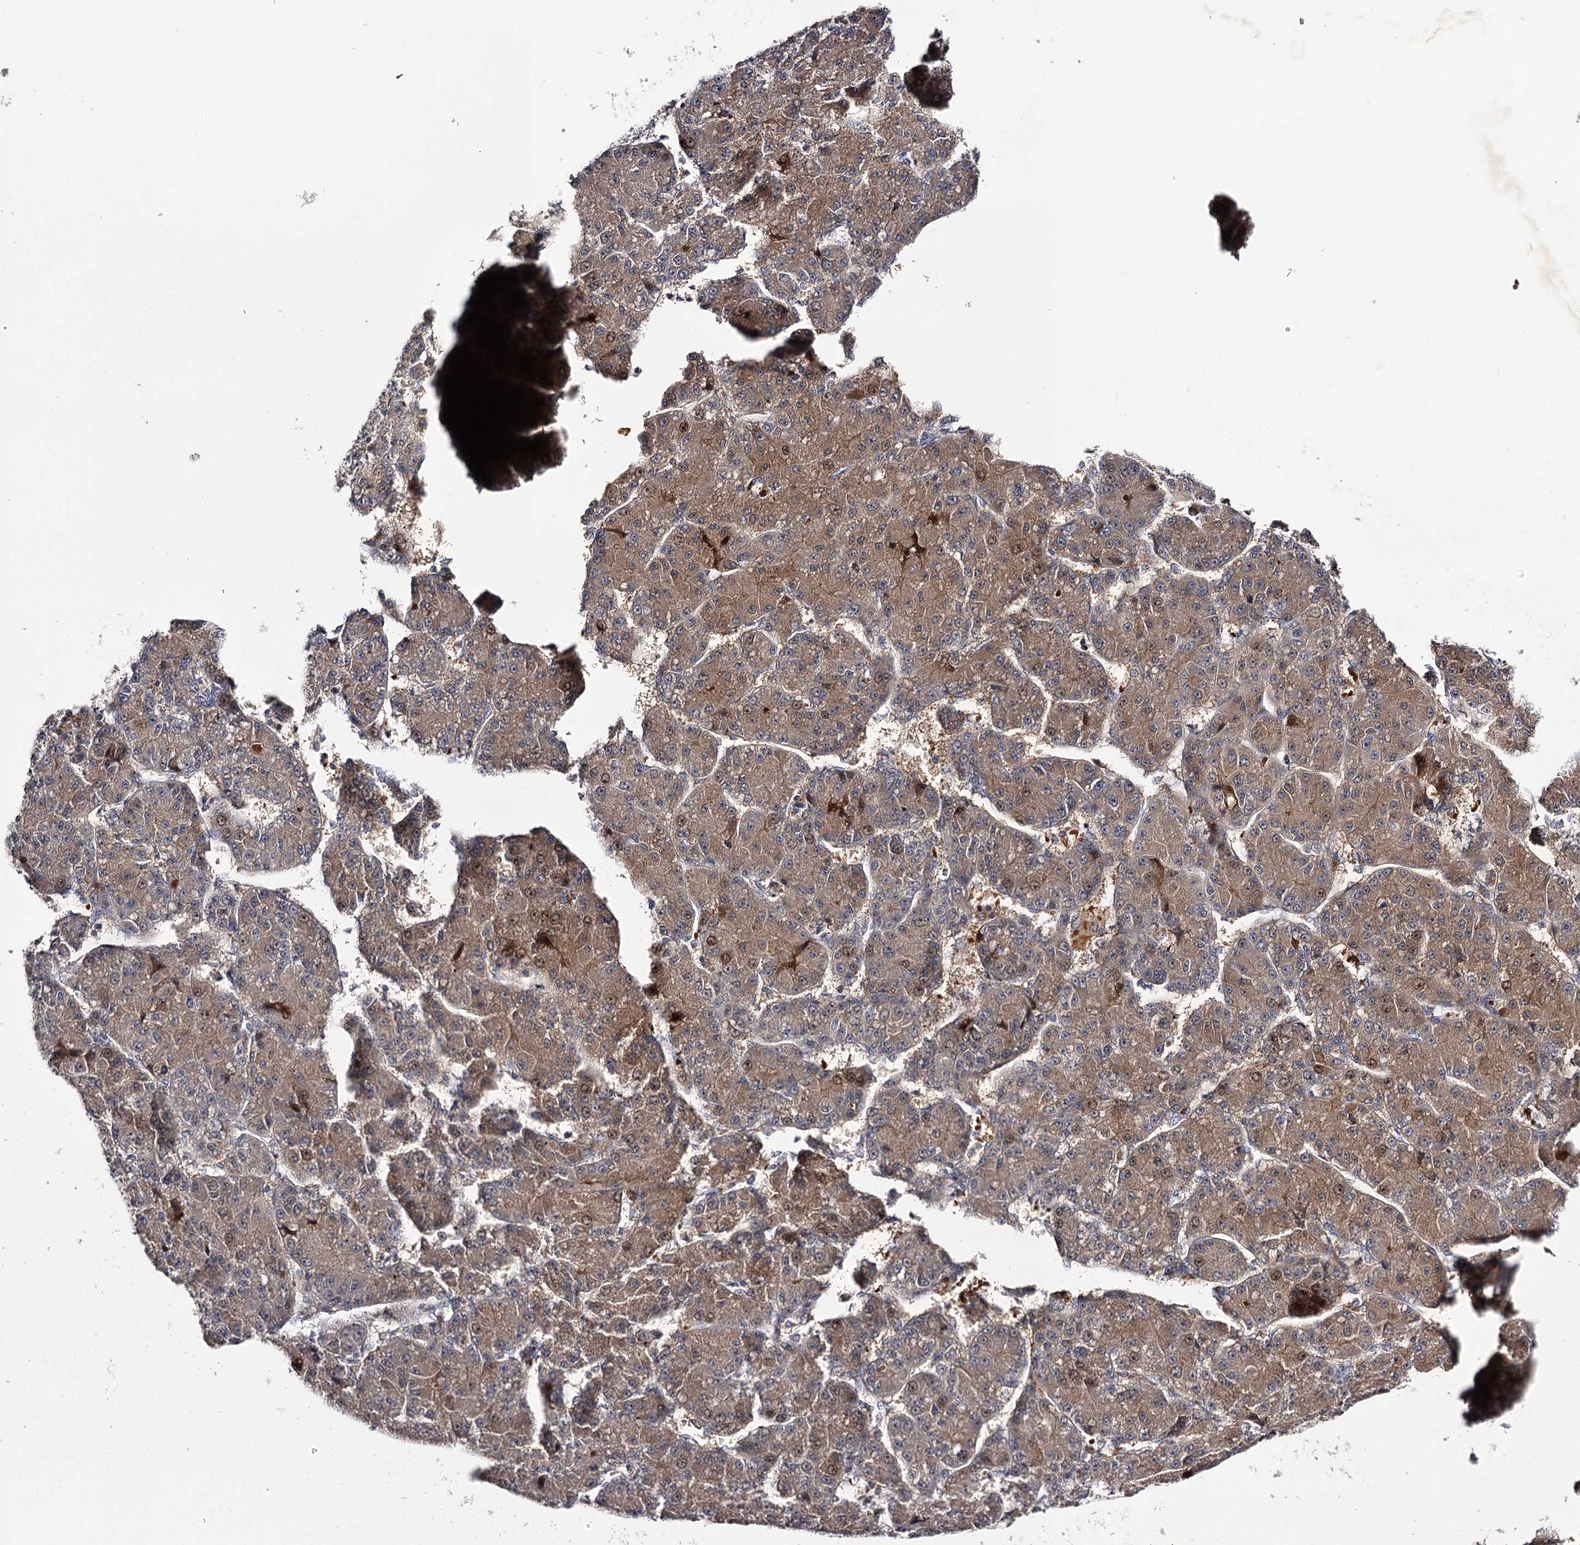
{"staining": {"intensity": "moderate", "quantity": ">75%", "location": "cytoplasmic/membranous,nuclear"}, "tissue": "liver cancer", "cell_type": "Tumor cells", "image_type": "cancer", "snomed": [{"axis": "morphology", "description": "Carcinoma, Hepatocellular, NOS"}, {"axis": "topography", "description": "Liver"}], "caption": "This photomicrograph reveals immunohistochemistry (IHC) staining of human hepatocellular carcinoma (liver), with medium moderate cytoplasmic/membranous and nuclear expression in approximately >75% of tumor cells.", "gene": "RASSF6", "patient": {"sex": "male", "age": 67}}